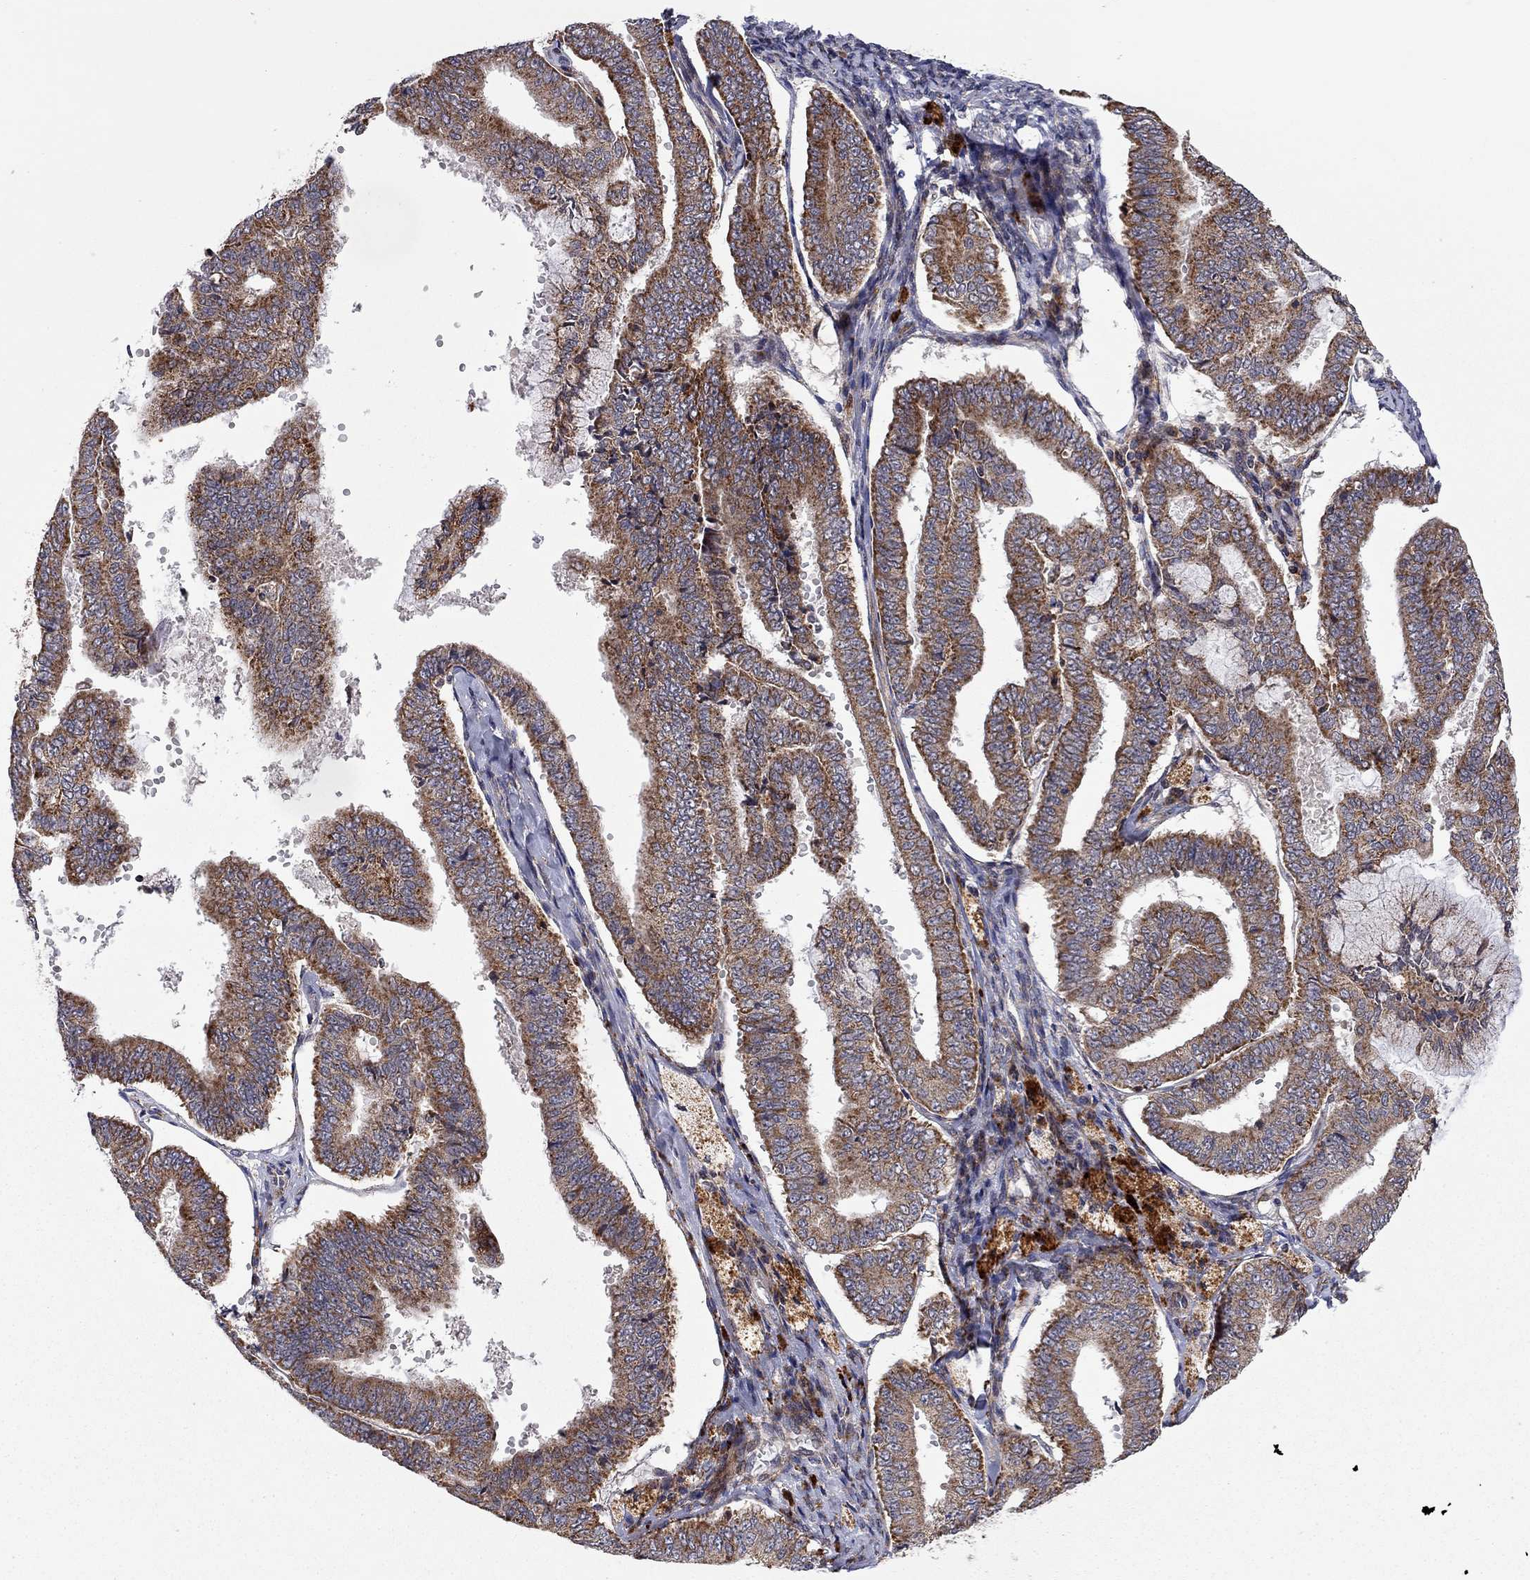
{"staining": {"intensity": "strong", "quantity": "25%-75%", "location": "cytoplasmic/membranous"}, "tissue": "endometrial cancer", "cell_type": "Tumor cells", "image_type": "cancer", "snomed": [{"axis": "morphology", "description": "Adenocarcinoma, NOS"}, {"axis": "topography", "description": "Endometrium"}], "caption": "Protein analysis of endometrial adenocarcinoma tissue demonstrates strong cytoplasmic/membranous positivity in about 25%-75% of tumor cells.", "gene": "IDS", "patient": {"sex": "female", "age": 63}}